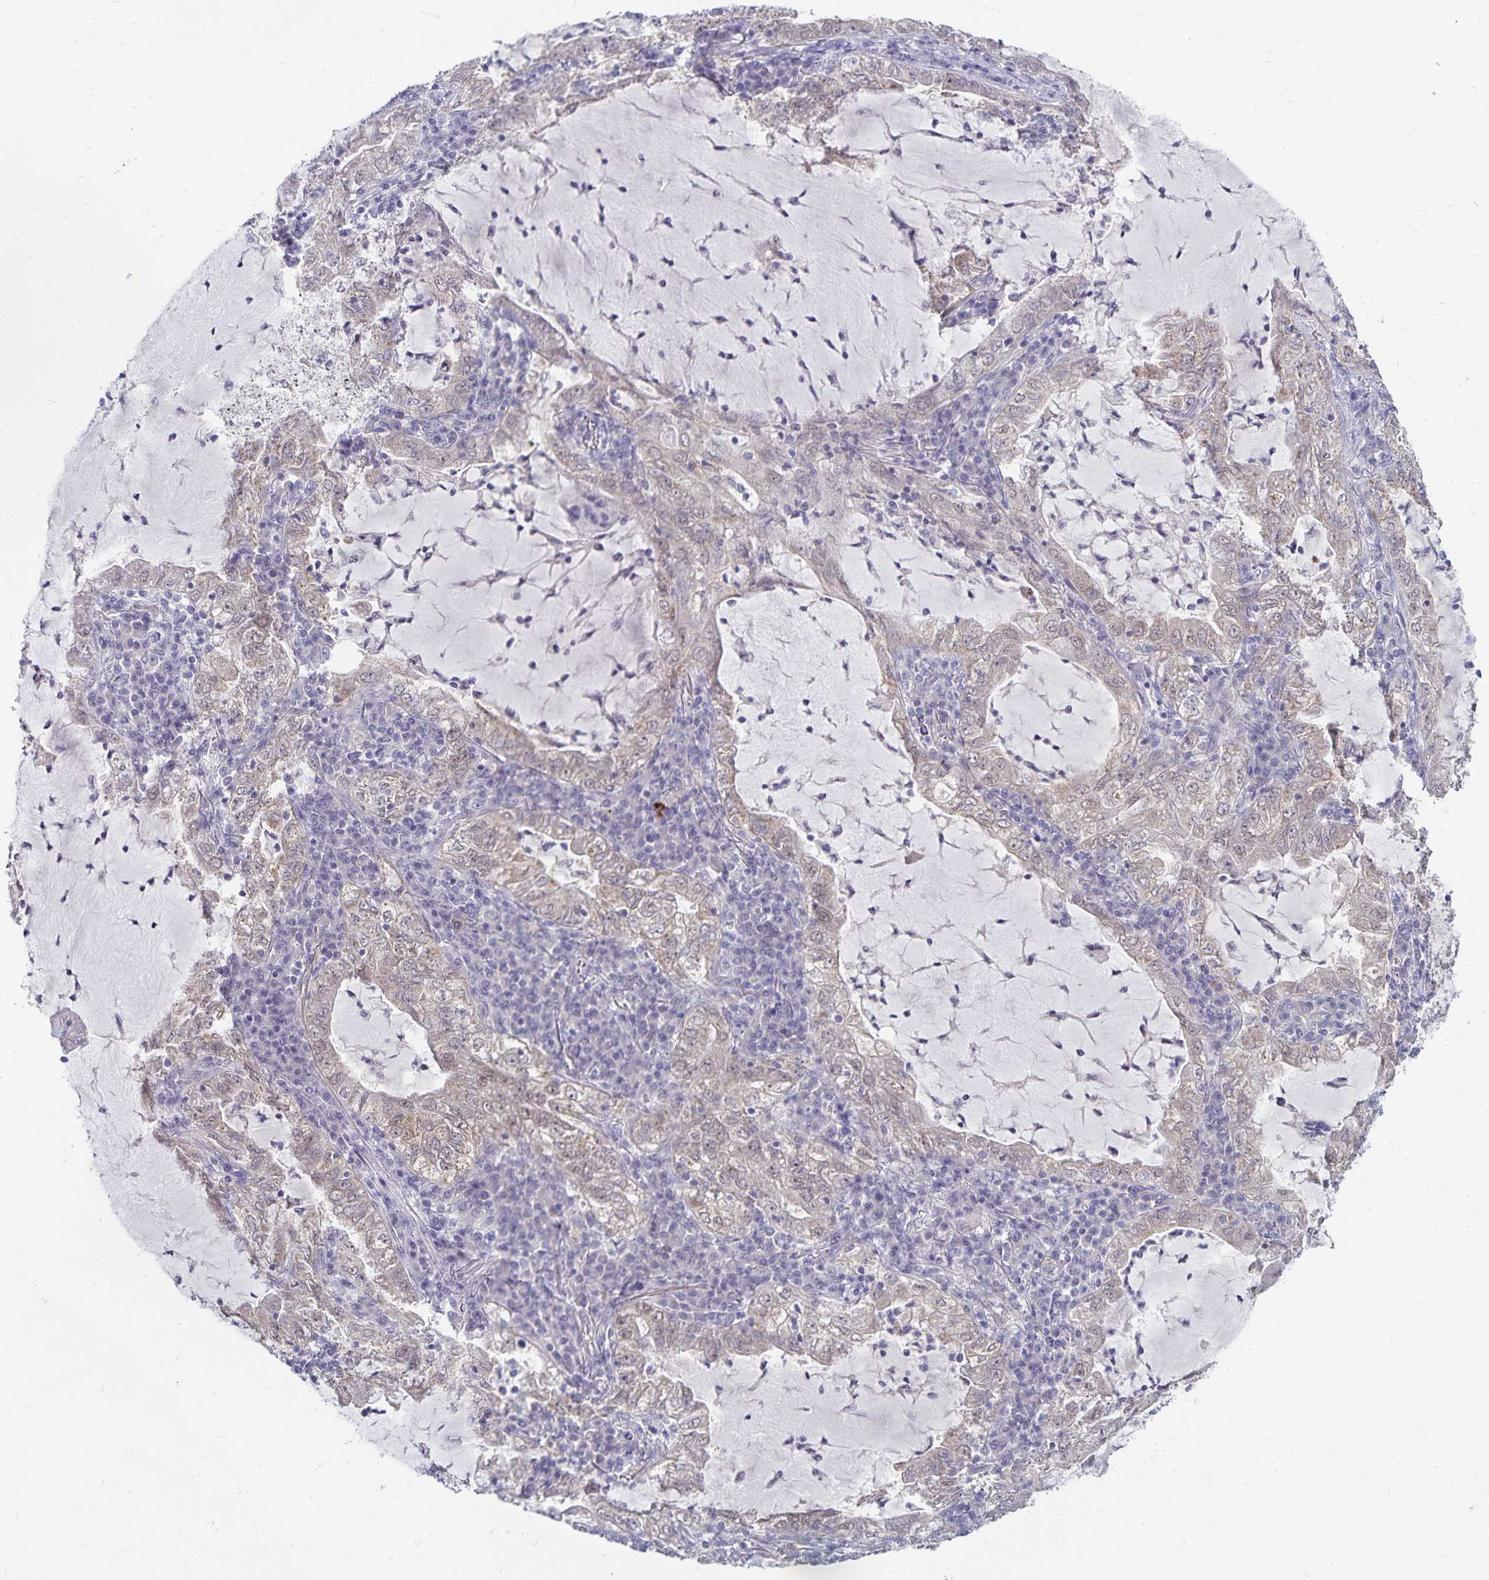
{"staining": {"intensity": "weak", "quantity": "25%-75%", "location": "cytoplasmic/membranous"}, "tissue": "lung cancer", "cell_type": "Tumor cells", "image_type": "cancer", "snomed": [{"axis": "morphology", "description": "Adenocarcinoma, NOS"}, {"axis": "topography", "description": "Lung"}], "caption": "Immunohistochemical staining of human lung cancer displays low levels of weak cytoplasmic/membranous protein positivity in about 25%-75% of tumor cells.", "gene": "CDKN2B", "patient": {"sex": "female", "age": 73}}